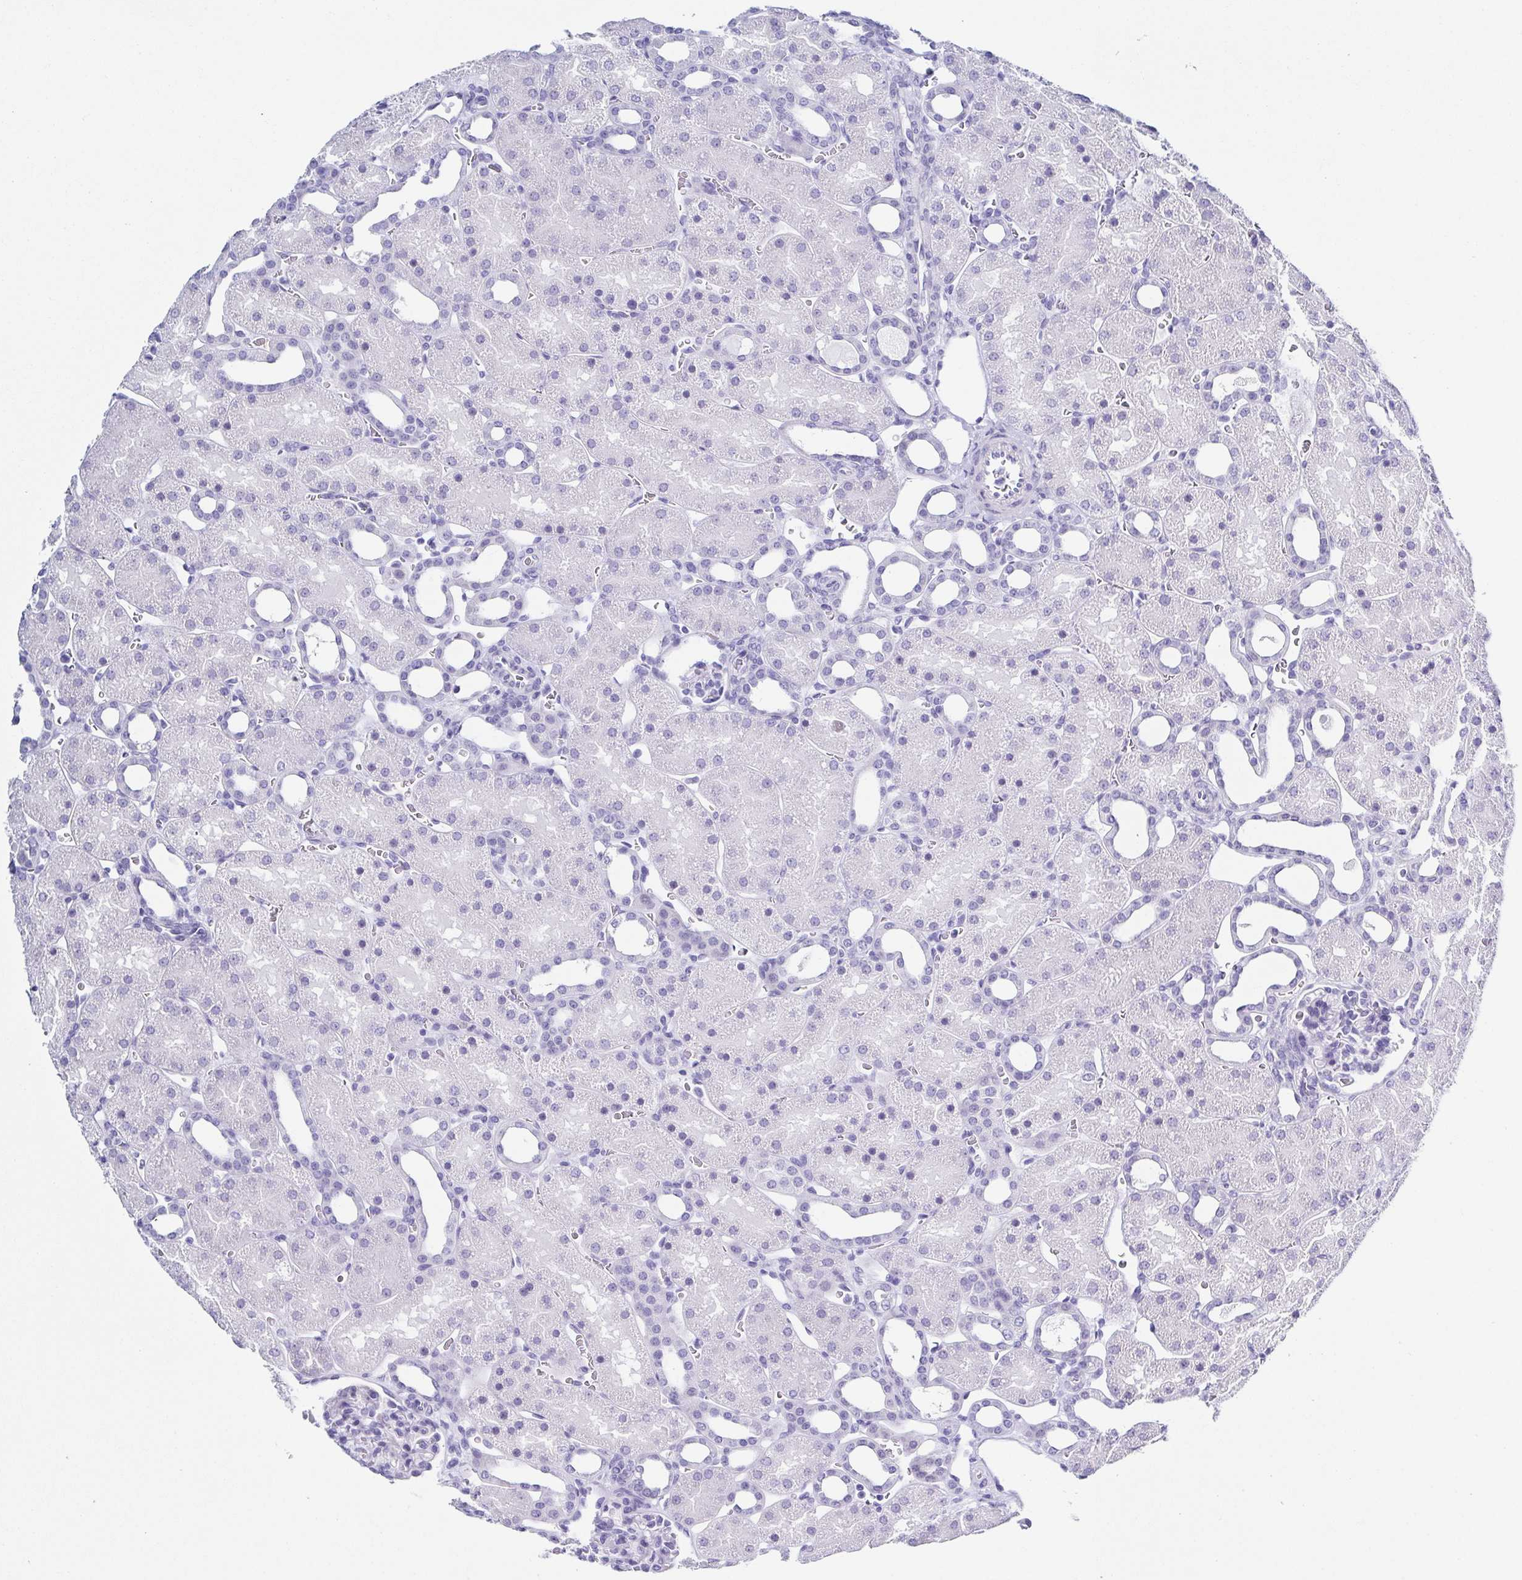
{"staining": {"intensity": "negative", "quantity": "none", "location": "none"}, "tissue": "kidney", "cell_type": "Cells in glomeruli", "image_type": "normal", "snomed": [{"axis": "morphology", "description": "Normal tissue, NOS"}, {"axis": "topography", "description": "Kidney"}], "caption": "Immunohistochemical staining of unremarkable kidney shows no significant expression in cells in glomeruli. The staining is performed using DAB (3,3'-diaminobenzidine) brown chromogen with nuclei counter-stained in using hematoxylin.", "gene": "TNNT2", "patient": {"sex": "male", "age": 2}}